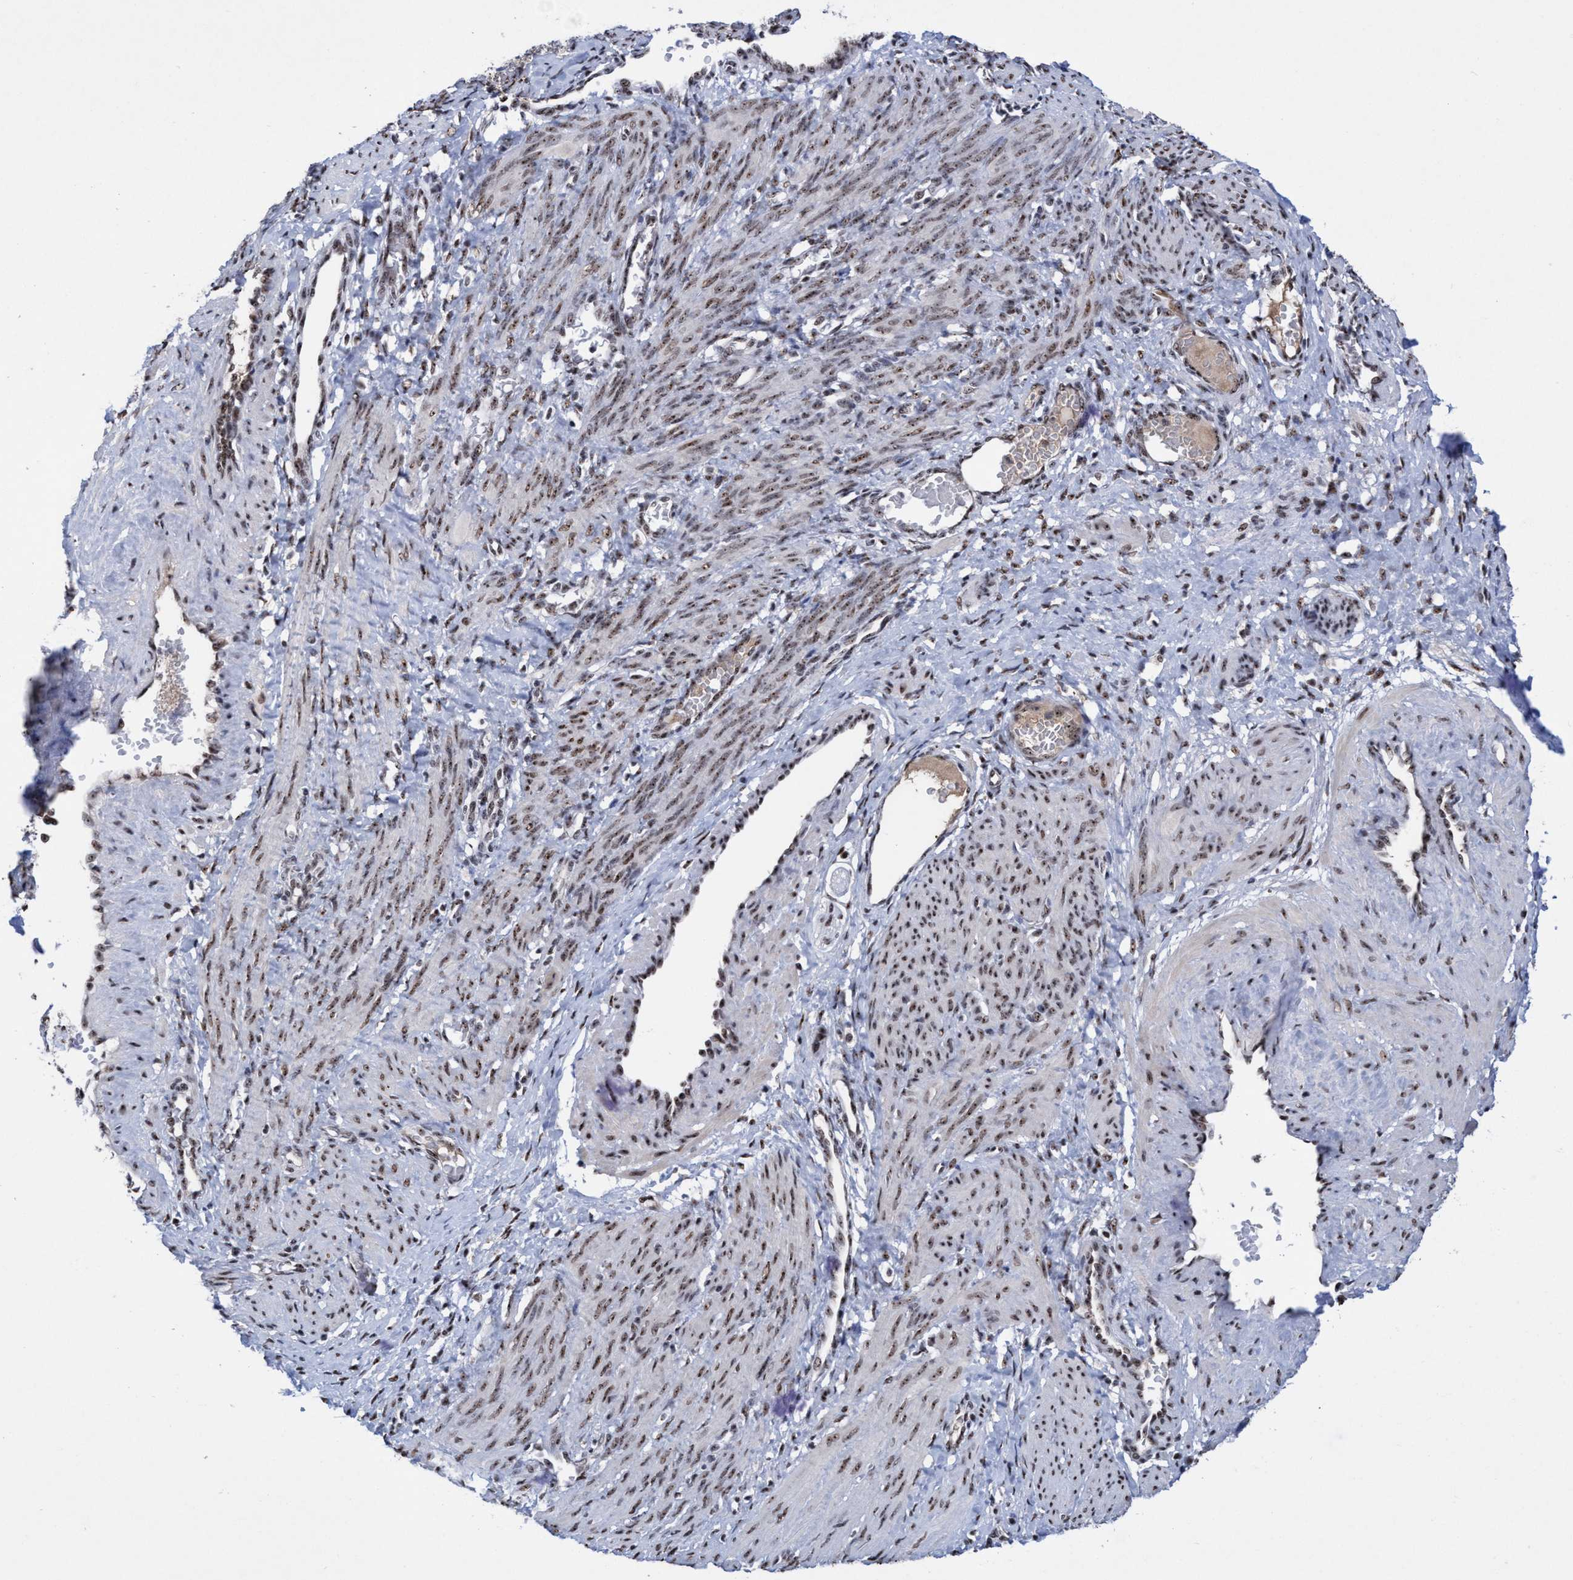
{"staining": {"intensity": "moderate", "quantity": ">75%", "location": "nuclear"}, "tissue": "smooth muscle", "cell_type": "Smooth muscle cells", "image_type": "normal", "snomed": [{"axis": "morphology", "description": "Normal tissue, NOS"}, {"axis": "topography", "description": "Endometrium"}], "caption": "Smooth muscle was stained to show a protein in brown. There is medium levels of moderate nuclear positivity in approximately >75% of smooth muscle cells. Using DAB (3,3'-diaminobenzidine) (brown) and hematoxylin (blue) stains, captured at high magnification using brightfield microscopy.", "gene": "EFCAB10", "patient": {"sex": "female", "age": 33}}